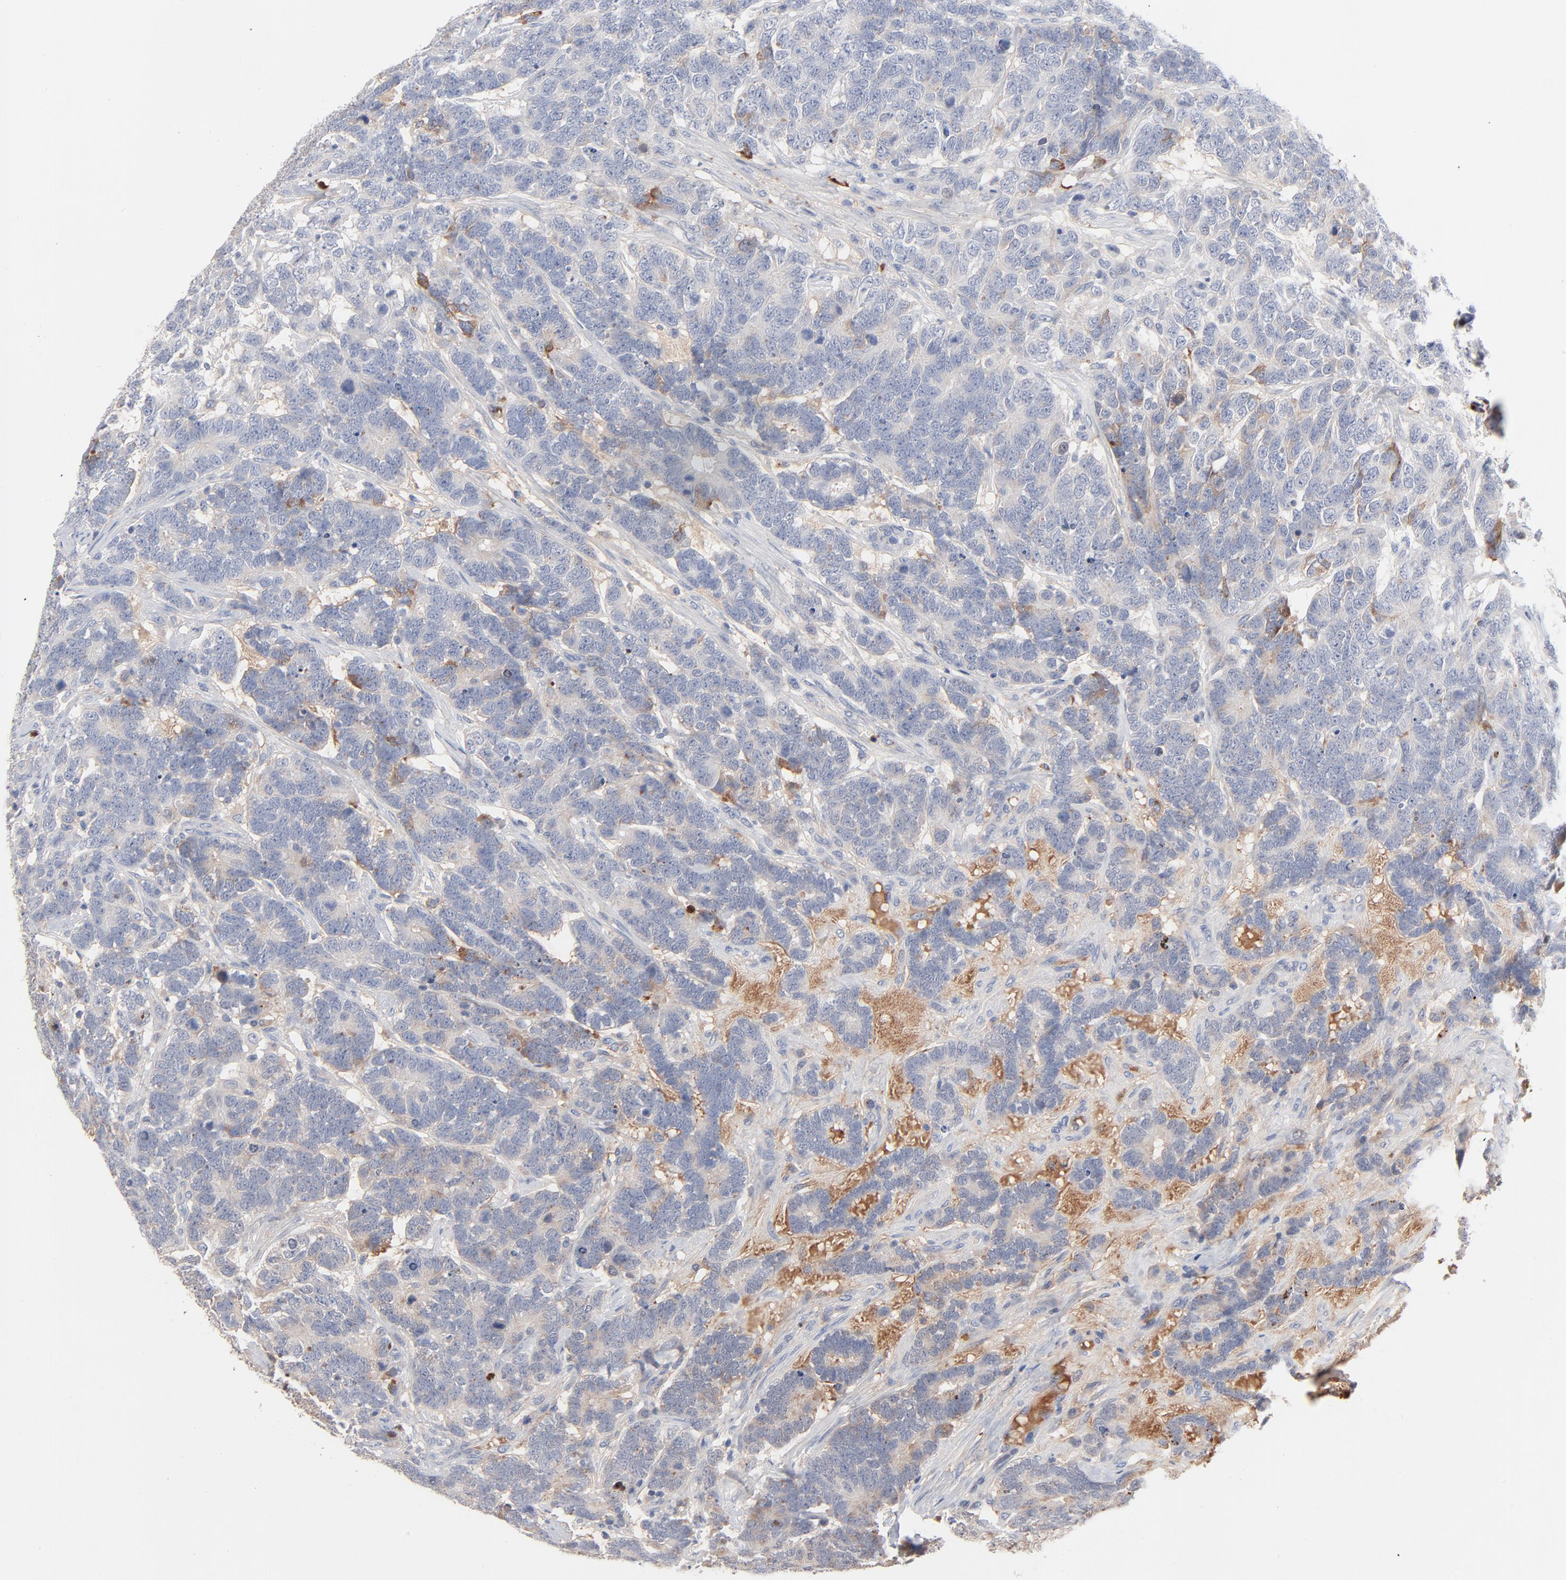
{"staining": {"intensity": "negative", "quantity": "none", "location": "none"}, "tissue": "testis cancer", "cell_type": "Tumor cells", "image_type": "cancer", "snomed": [{"axis": "morphology", "description": "Carcinoma, Embryonal, NOS"}, {"axis": "topography", "description": "Testis"}], "caption": "Protein analysis of testis embryonal carcinoma demonstrates no significant staining in tumor cells.", "gene": "SERPINA4", "patient": {"sex": "male", "age": 26}}